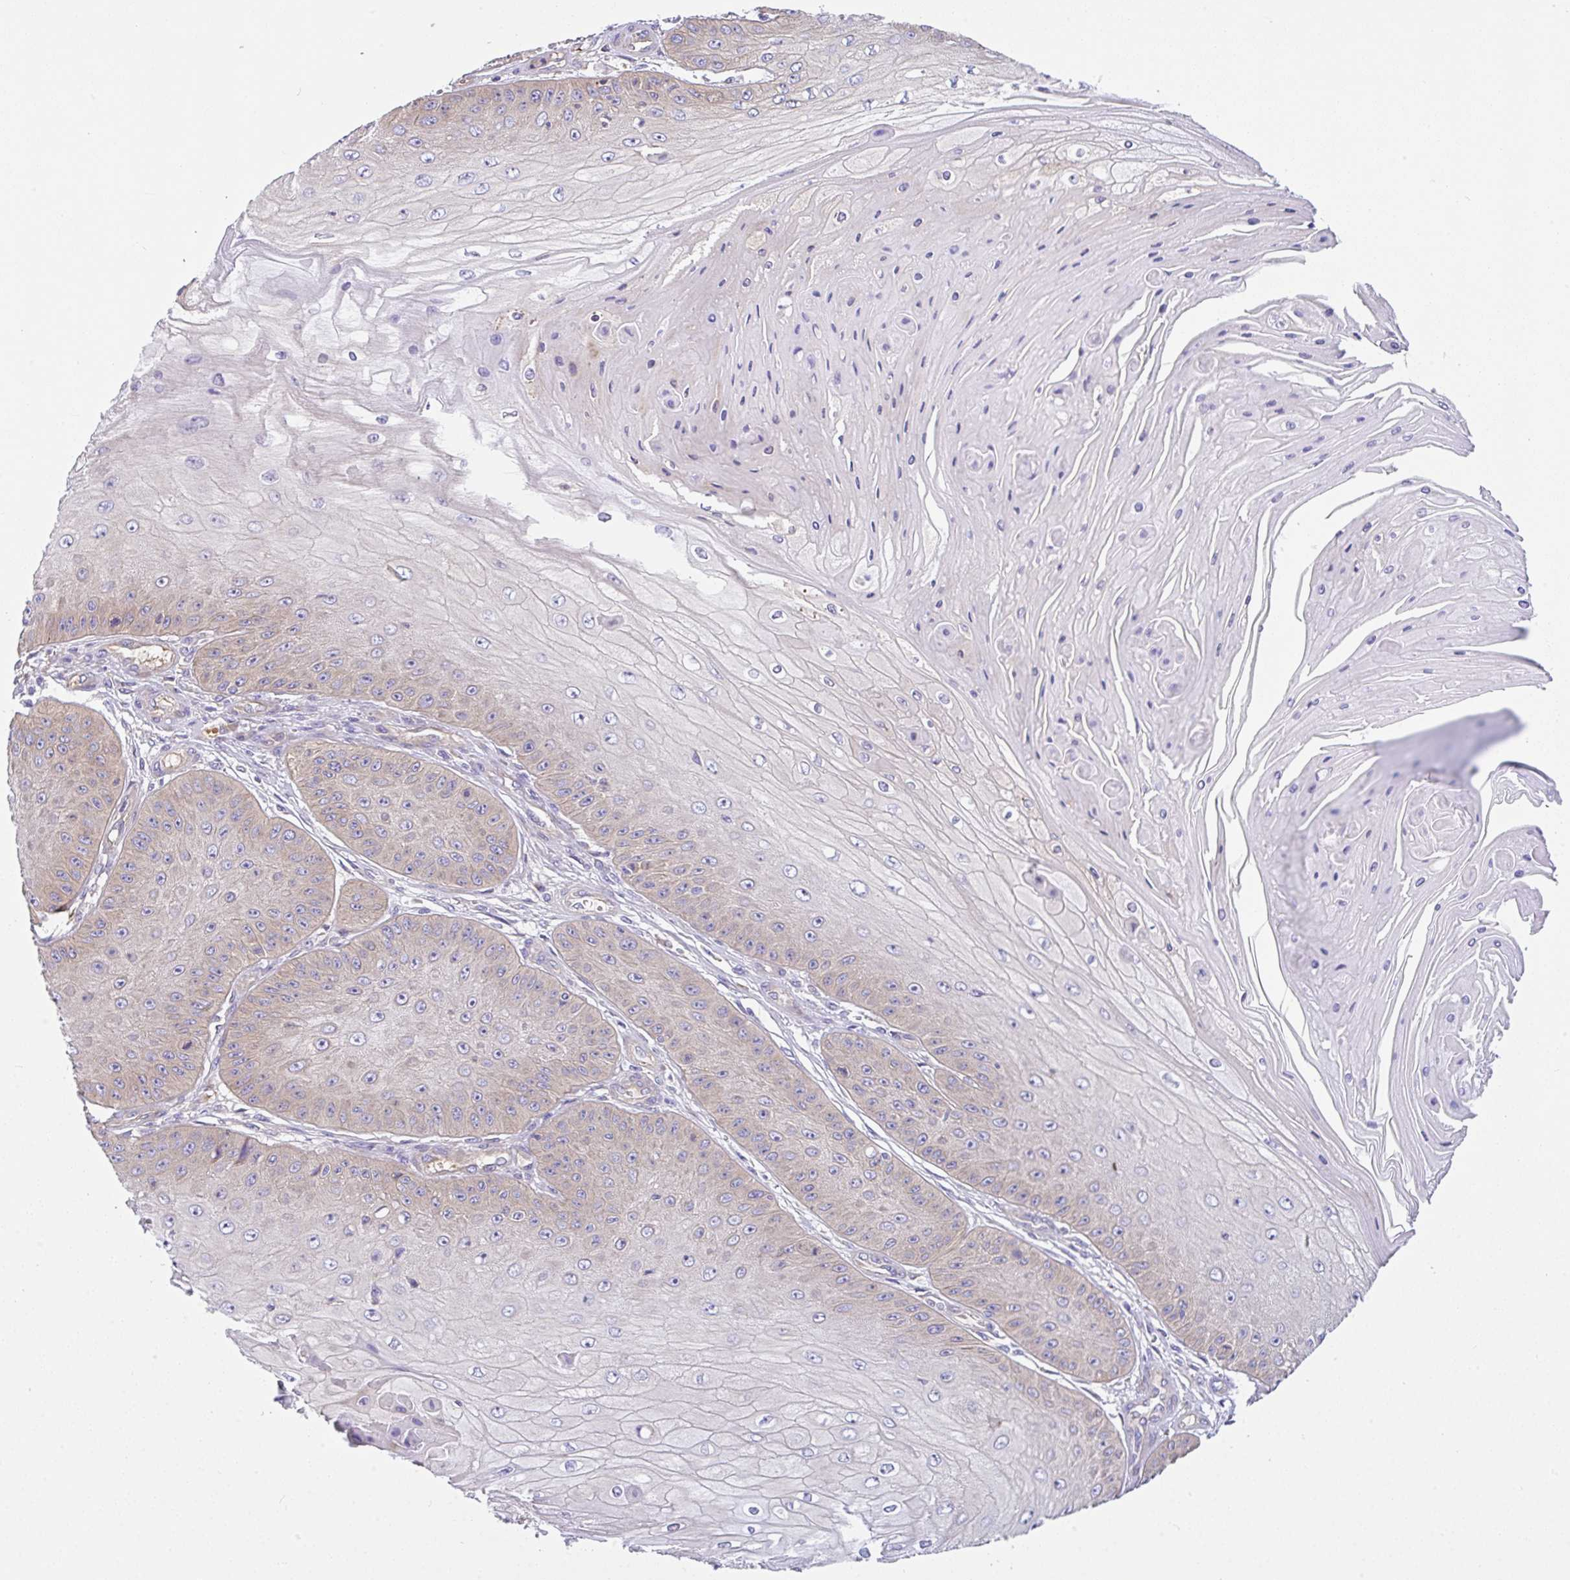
{"staining": {"intensity": "negative", "quantity": "none", "location": "none"}, "tissue": "skin cancer", "cell_type": "Tumor cells", "image_type": "cancer", "snomed": [{"axis": "morphology", "description": "Squamous cell carcinoma, NOS"}, {"axis": "topography", "description": "Skin"}], "caption": "There is no significant staining in tumor cells of skin squamous cell carcinoma.", "gene": "GFPT2", "patient": {"sex": "male", "age": 70}}